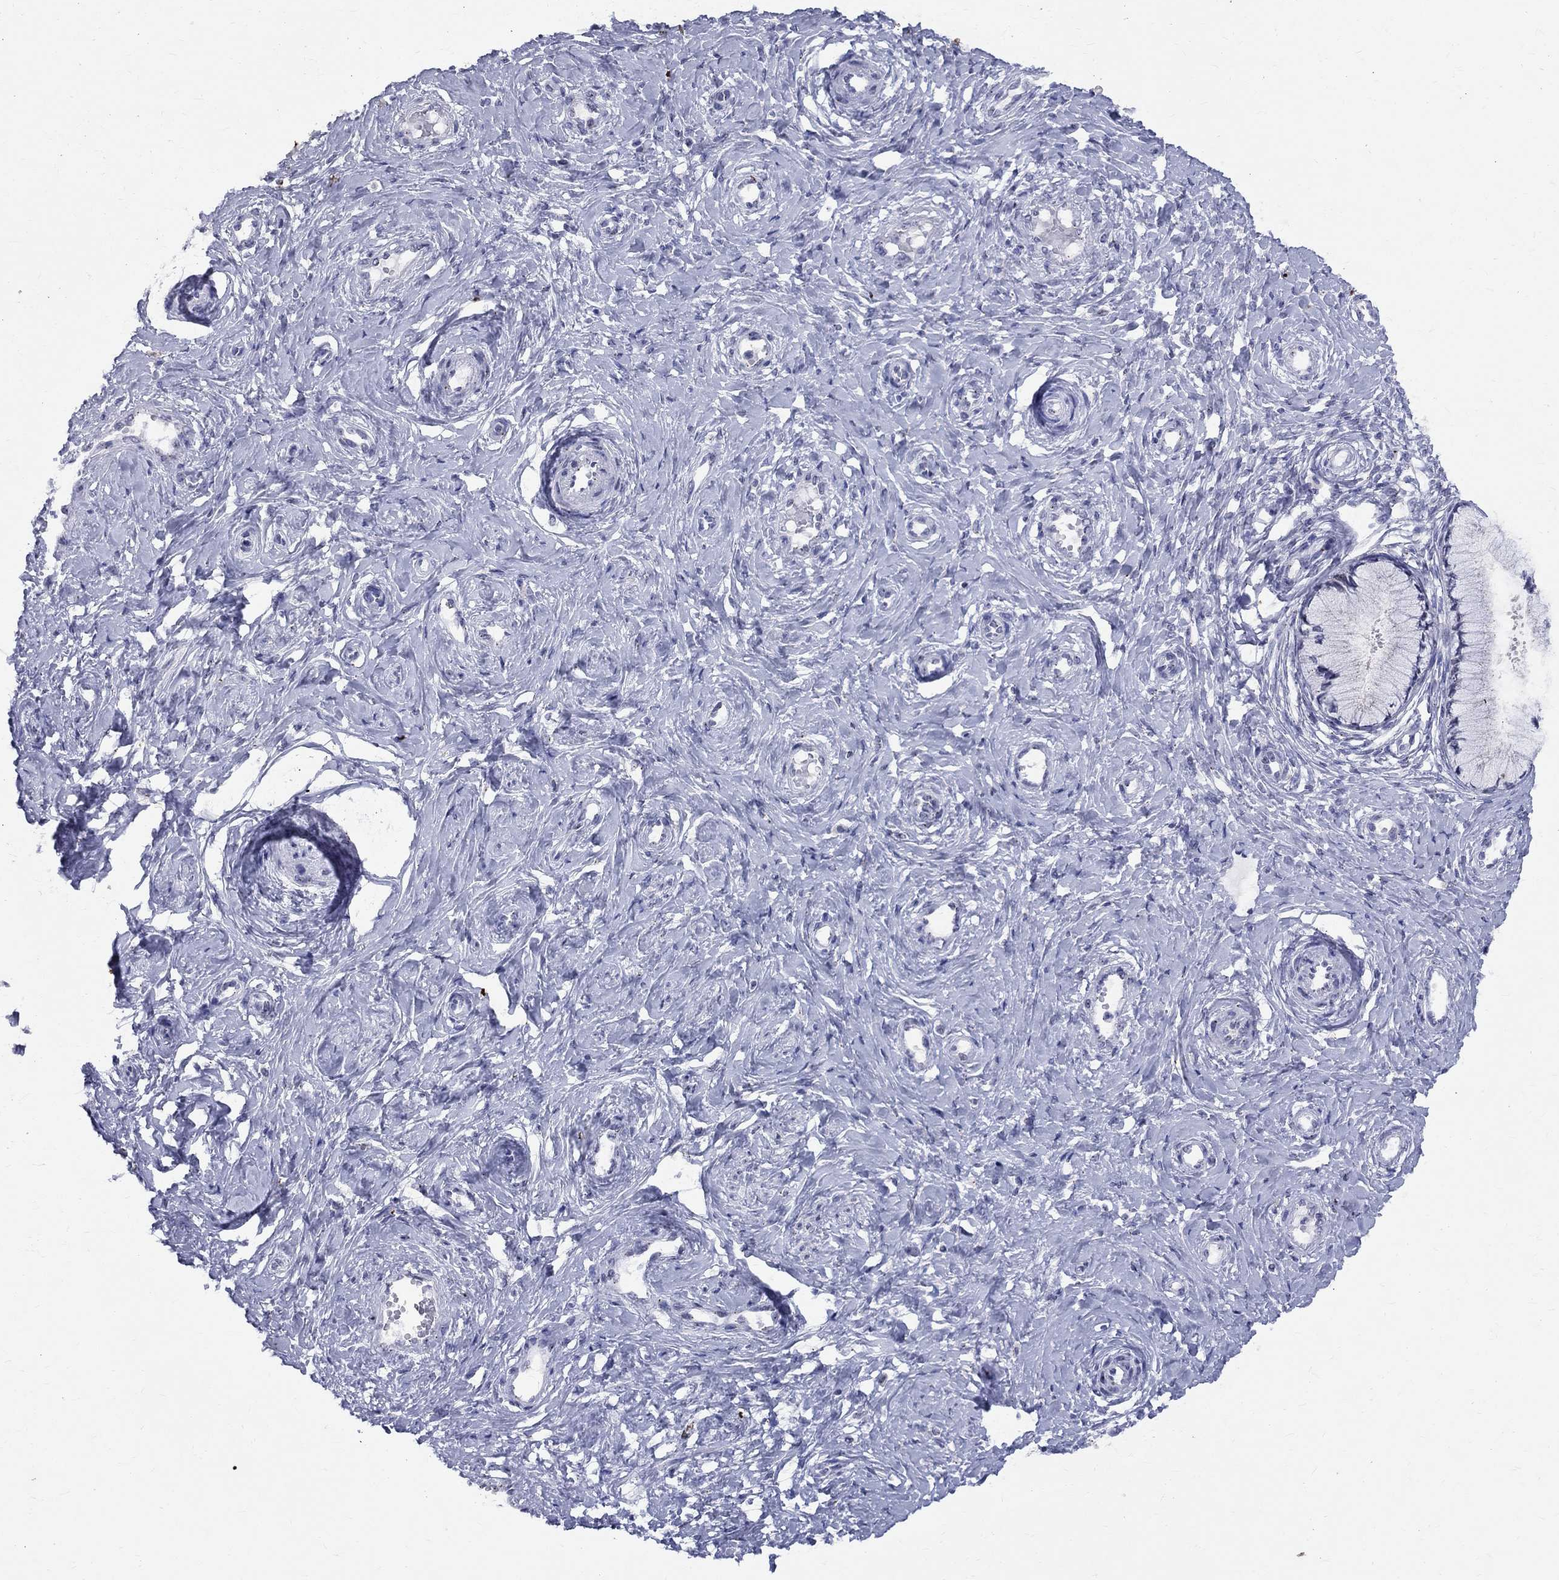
{"staining": {"intensity": "negative", "quantity": "none", "location": "none"}, "tissue": "cervix", "cell_type": "Glandular cells", "image_type": "normal", "snomed": [{"axis": "morphology", "description": "Normal tissue, NOS"}, {"axis": "topography", "description": "Cervix"}], "caption": "This is an IHC photomicrograph of normal cervix. There is no expression in glandular cells.", "gene": "CEP43", "patient": {"sex": "female", "age": 37}}